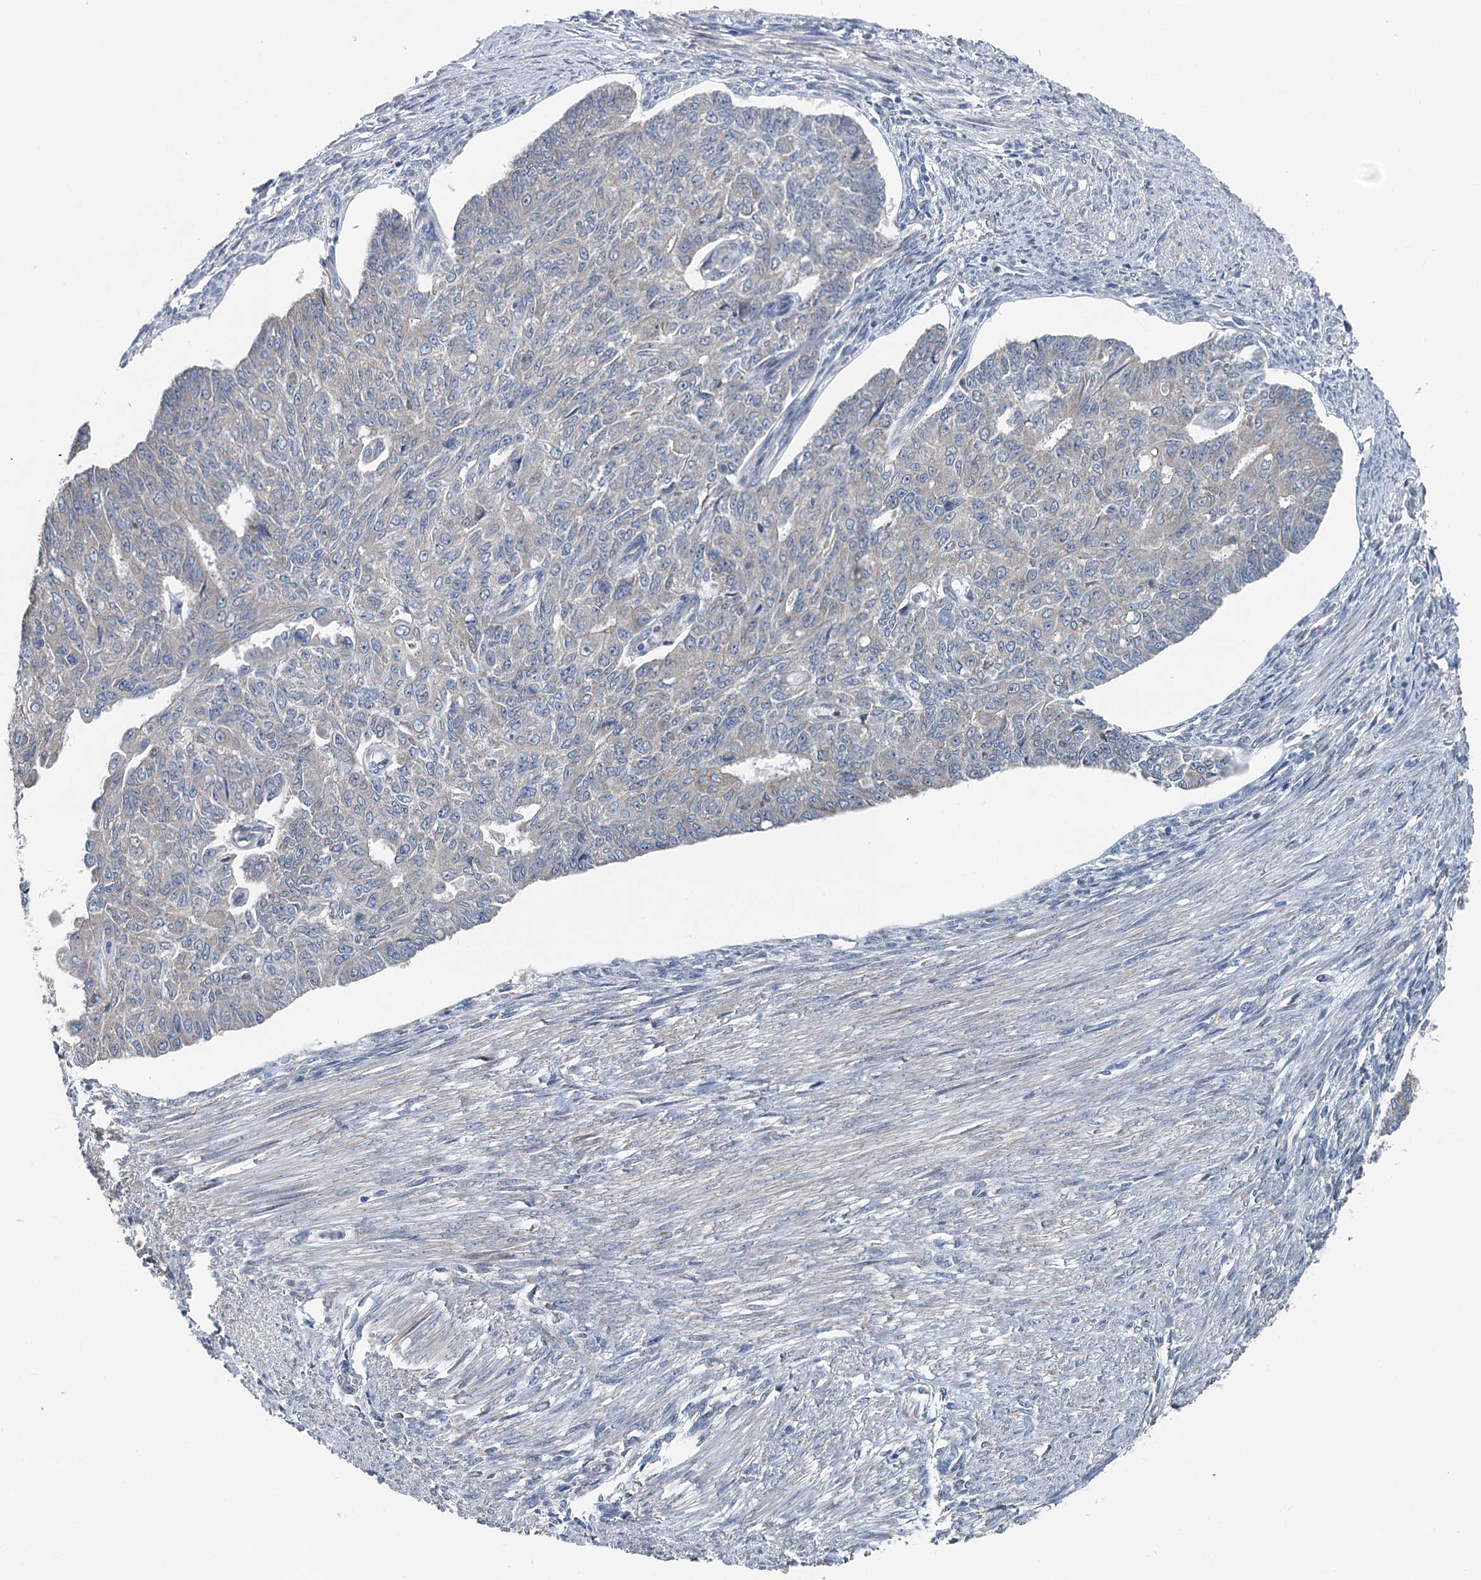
{"staining": {"intensity": "negative", "quantity": "none", "location": "none"}, "tissue": "endometrial cancer", "cell_type": "Tumor cells", "image_type": "cancer", "snomed": [{"axis": "morphology", "description": "Adenocarcinoma, NOS"}, {"axis": "topography", "description": "Endometrium"}], "caption": "This histopathology image is of endometrial adenocarcinoma stained with IHC to label a protein in brown with the nuclei are counter-stained blue. There is no staining in tumor cells.", "gene": "C6orf120", "patient": {"sex": "female", "age": 32}}